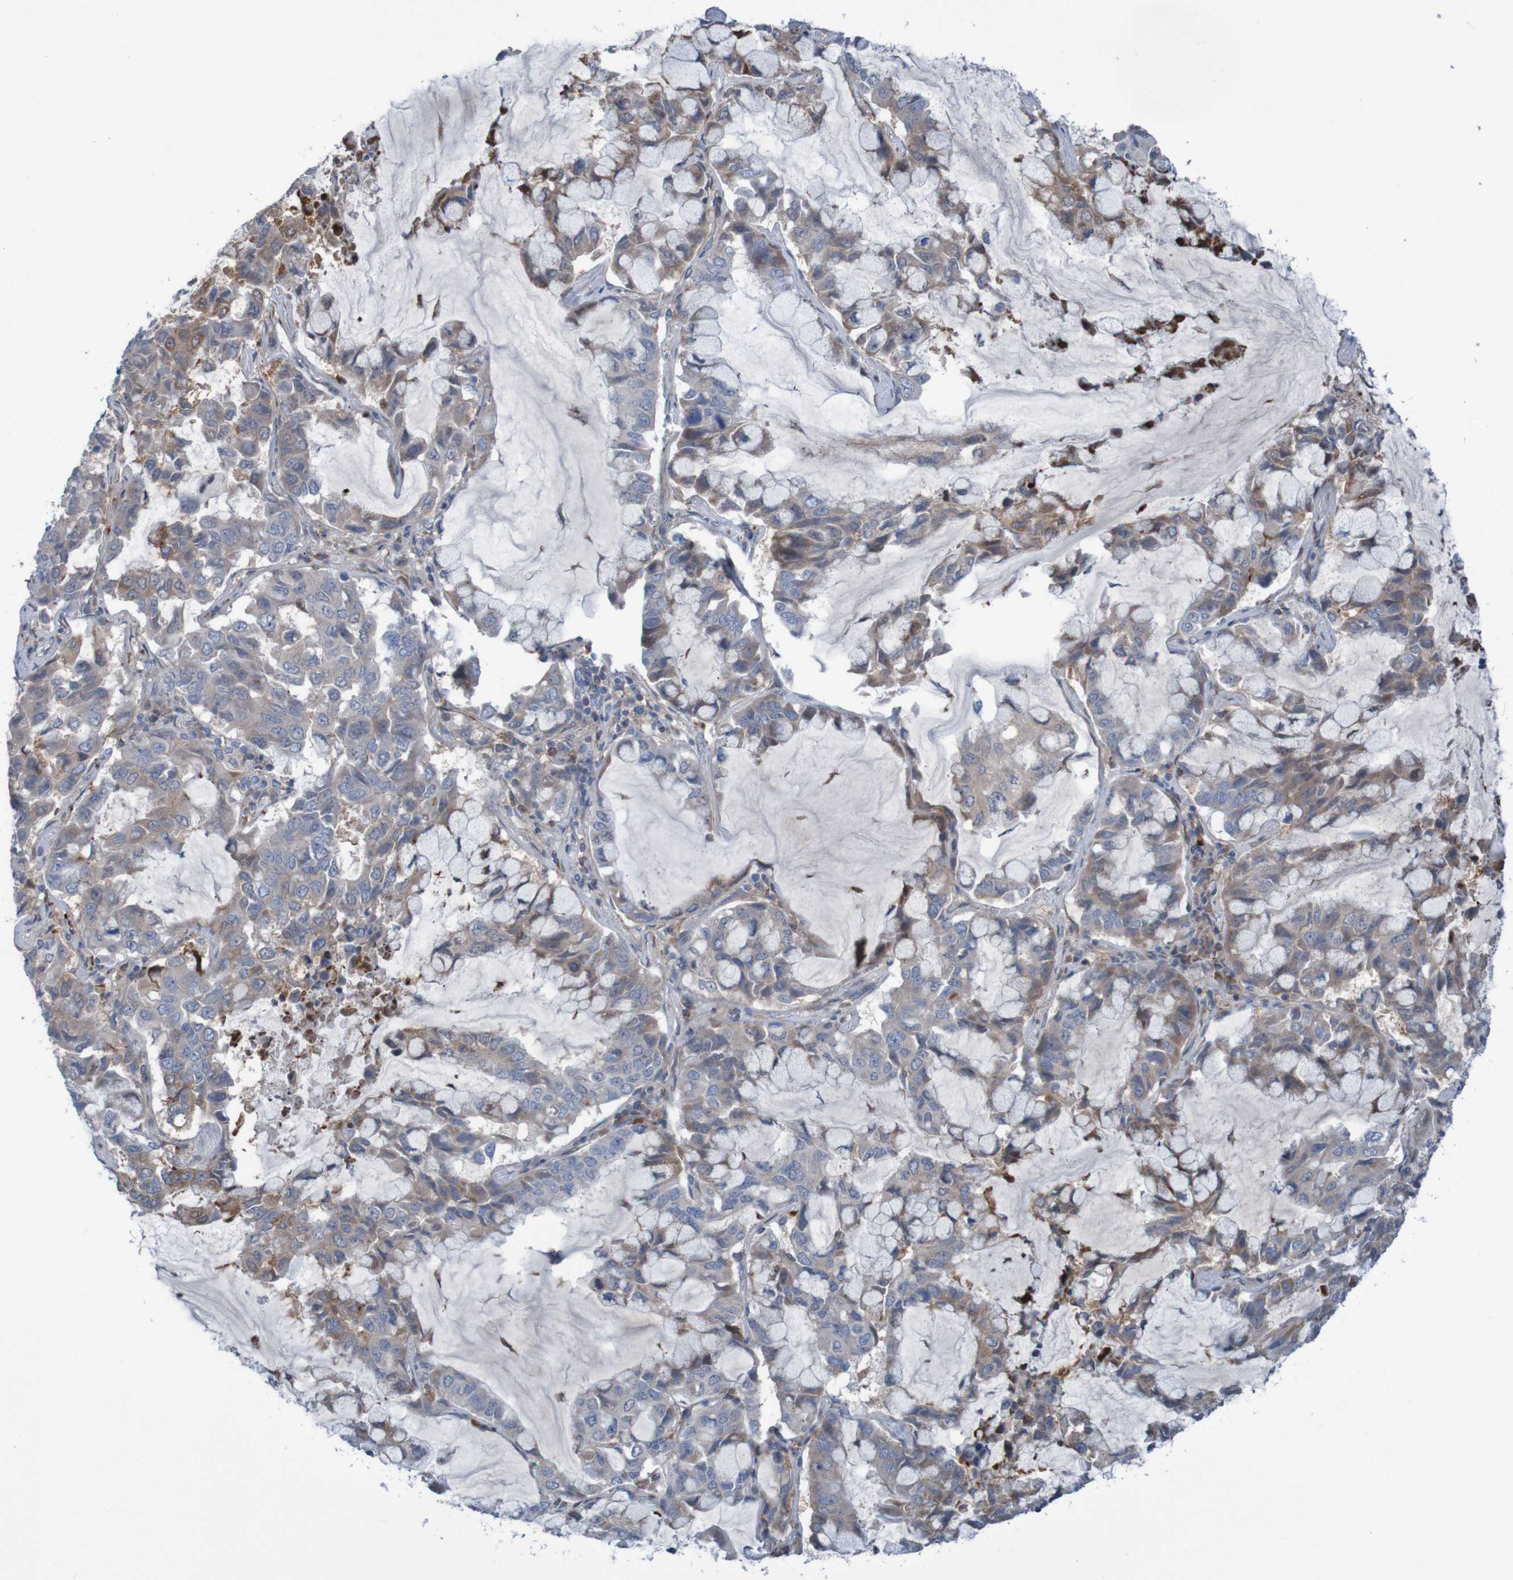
{"staining": {"intensity": "moderate", "quantity": ">75%", "location": "cytoplasmic/membranous"}, "tissue": "lung cancer", "cell_type": "Tumor cells", "image_type": "cancer", "snomed": [{"axis": "morphology", "description": "Adenocarcinoma, NOS"}, {"axis": "topography", "description": "Lung"}], "caption": "This is an image of immunohistochemistry (IHC) staining of lung cancer, which shows moderate positivity in the cytoplasmic/membranous of tumor cells.", "gene": "ANGPT4", "patient": {"sex": "male", "age": 64}}